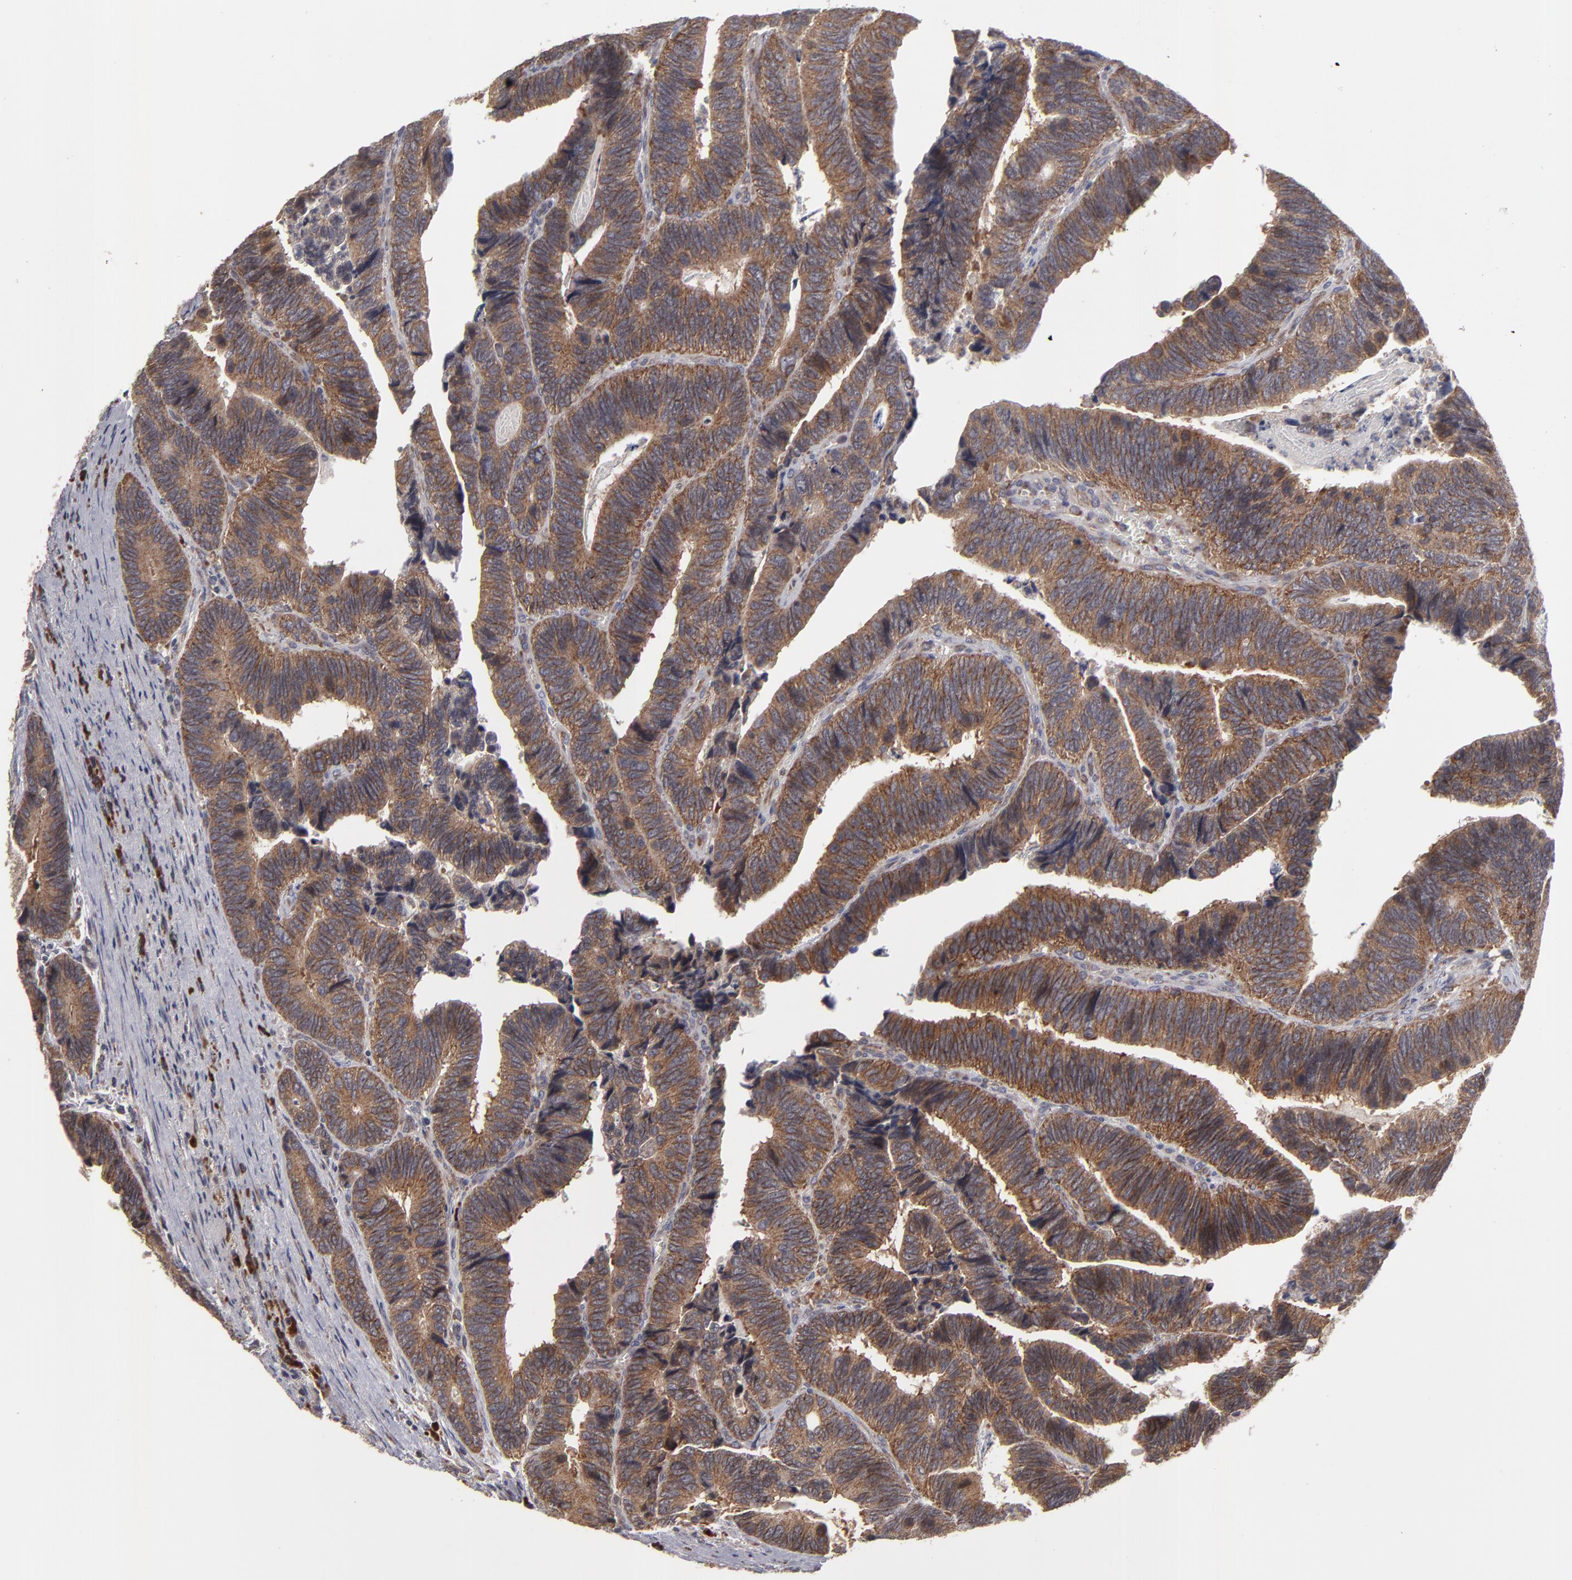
{"staining": {"intensity": "moderate", "quantity": ">75%", "location": "cytoplasmic/membranous"}, "tissue": "colorectal cancer", "cell_type": "Tumor cells", "image_type": "cancer", "snomed": [{"axis": "morphology", "description": "Adenocarcinoma, NOS"}, {"axis": "topography", "description": "Colon"}], "caption": "Tumor cells demonstrate moderate cytoplasmic/membranous positivity in about >75% of cells in adenocarcinoma (colorectal).", "gene": "SND1", "patient": {"sex": "male", "age": 72}}